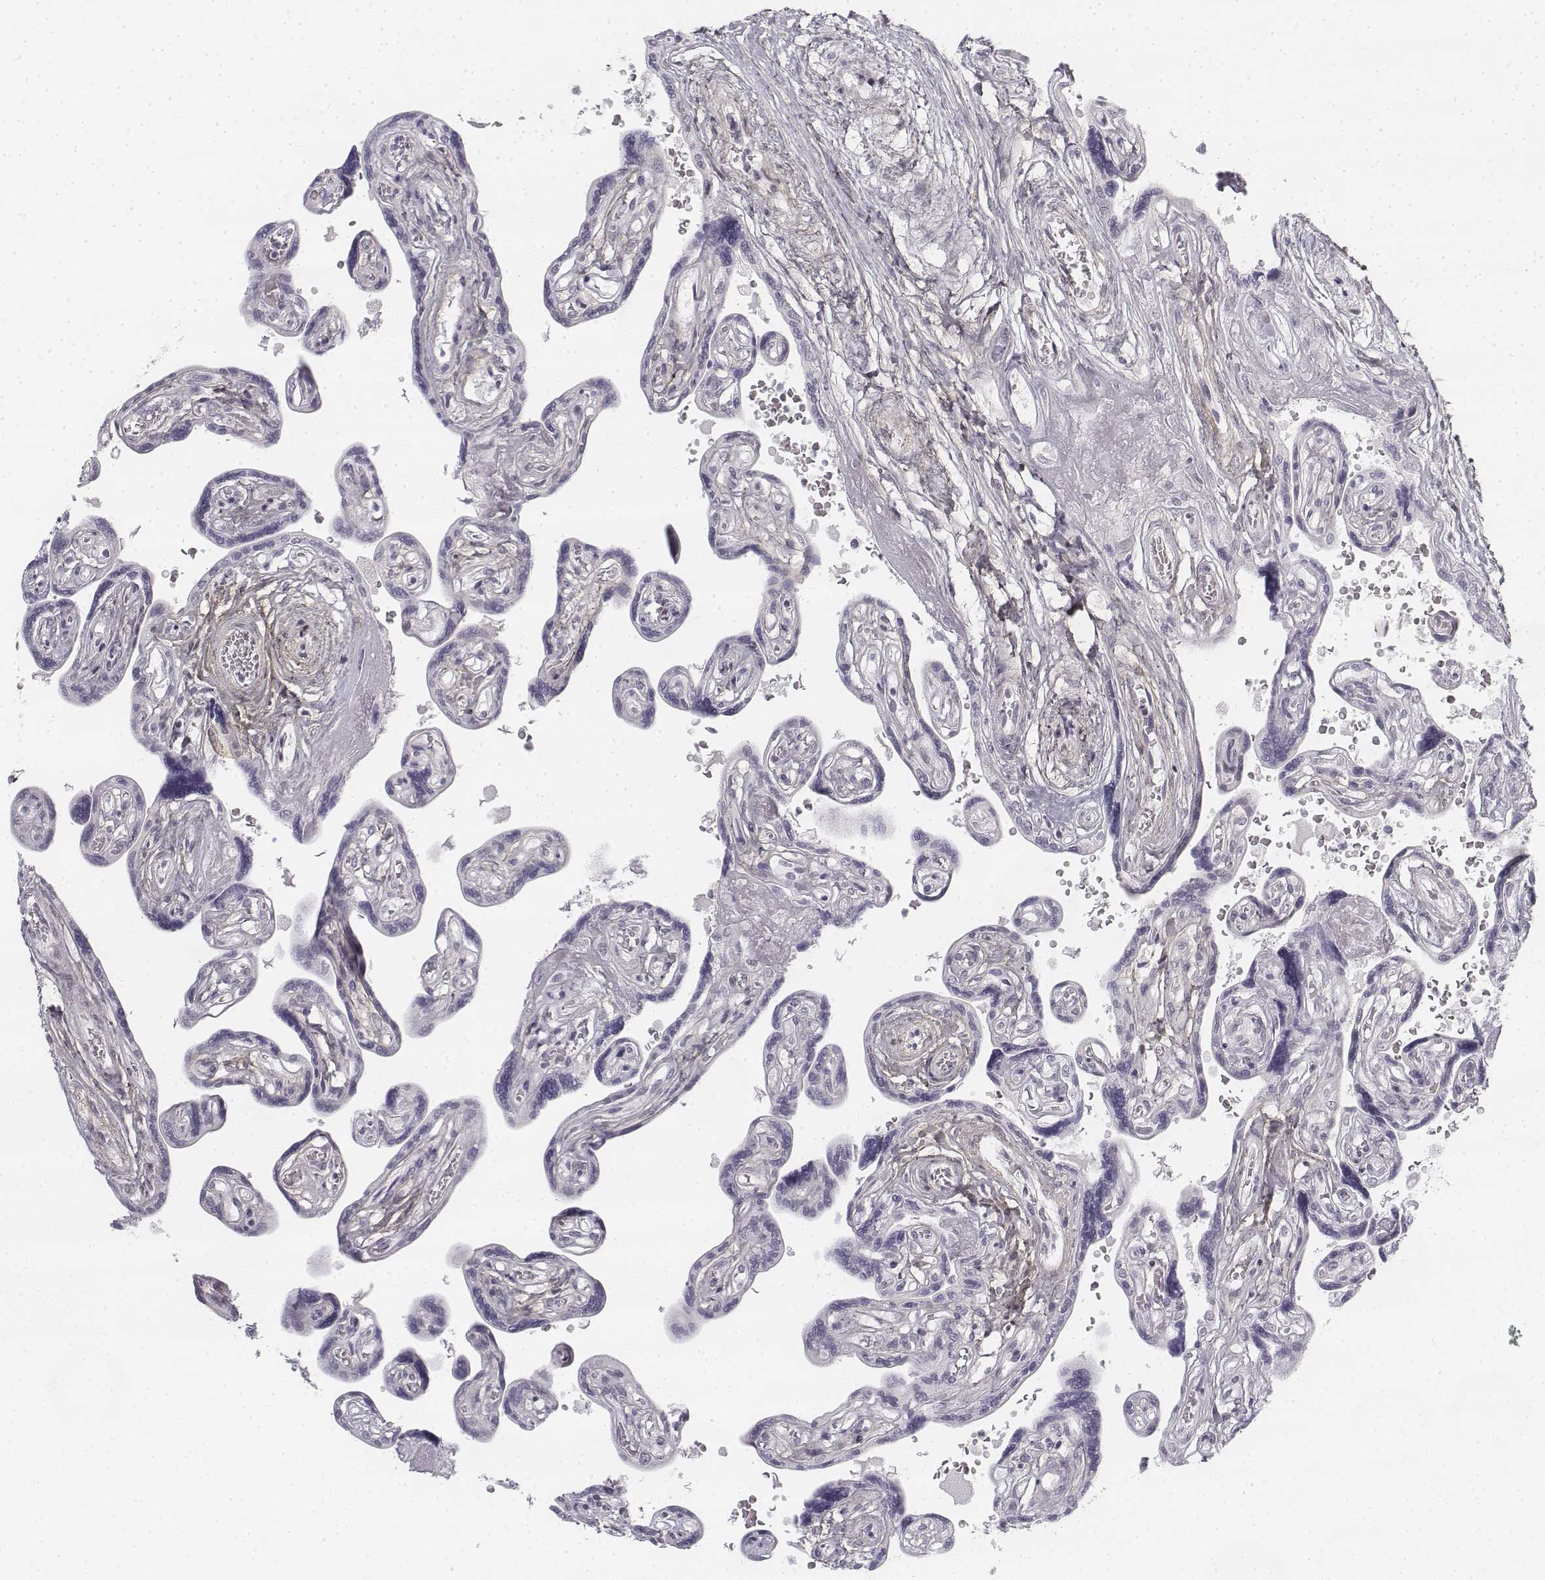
{"staining": {"intensity": "negative", "quantity": "none", "location": "none"}, "tissue": "placenta", "cell_type": "Decidual cells", "image_type": "normal", "snomed": [{"axis": "morphology", "description": "Normal tissue, NOS"}, {"axis": "topography", "description": "Placenta"}], "caption": "IHC image of normal placenta: human placenta stained with DAB demonstrates no significant protein expression in decidual cells.", "gene": "KRT84", "patient": {"sex": "female", "age": 32}}